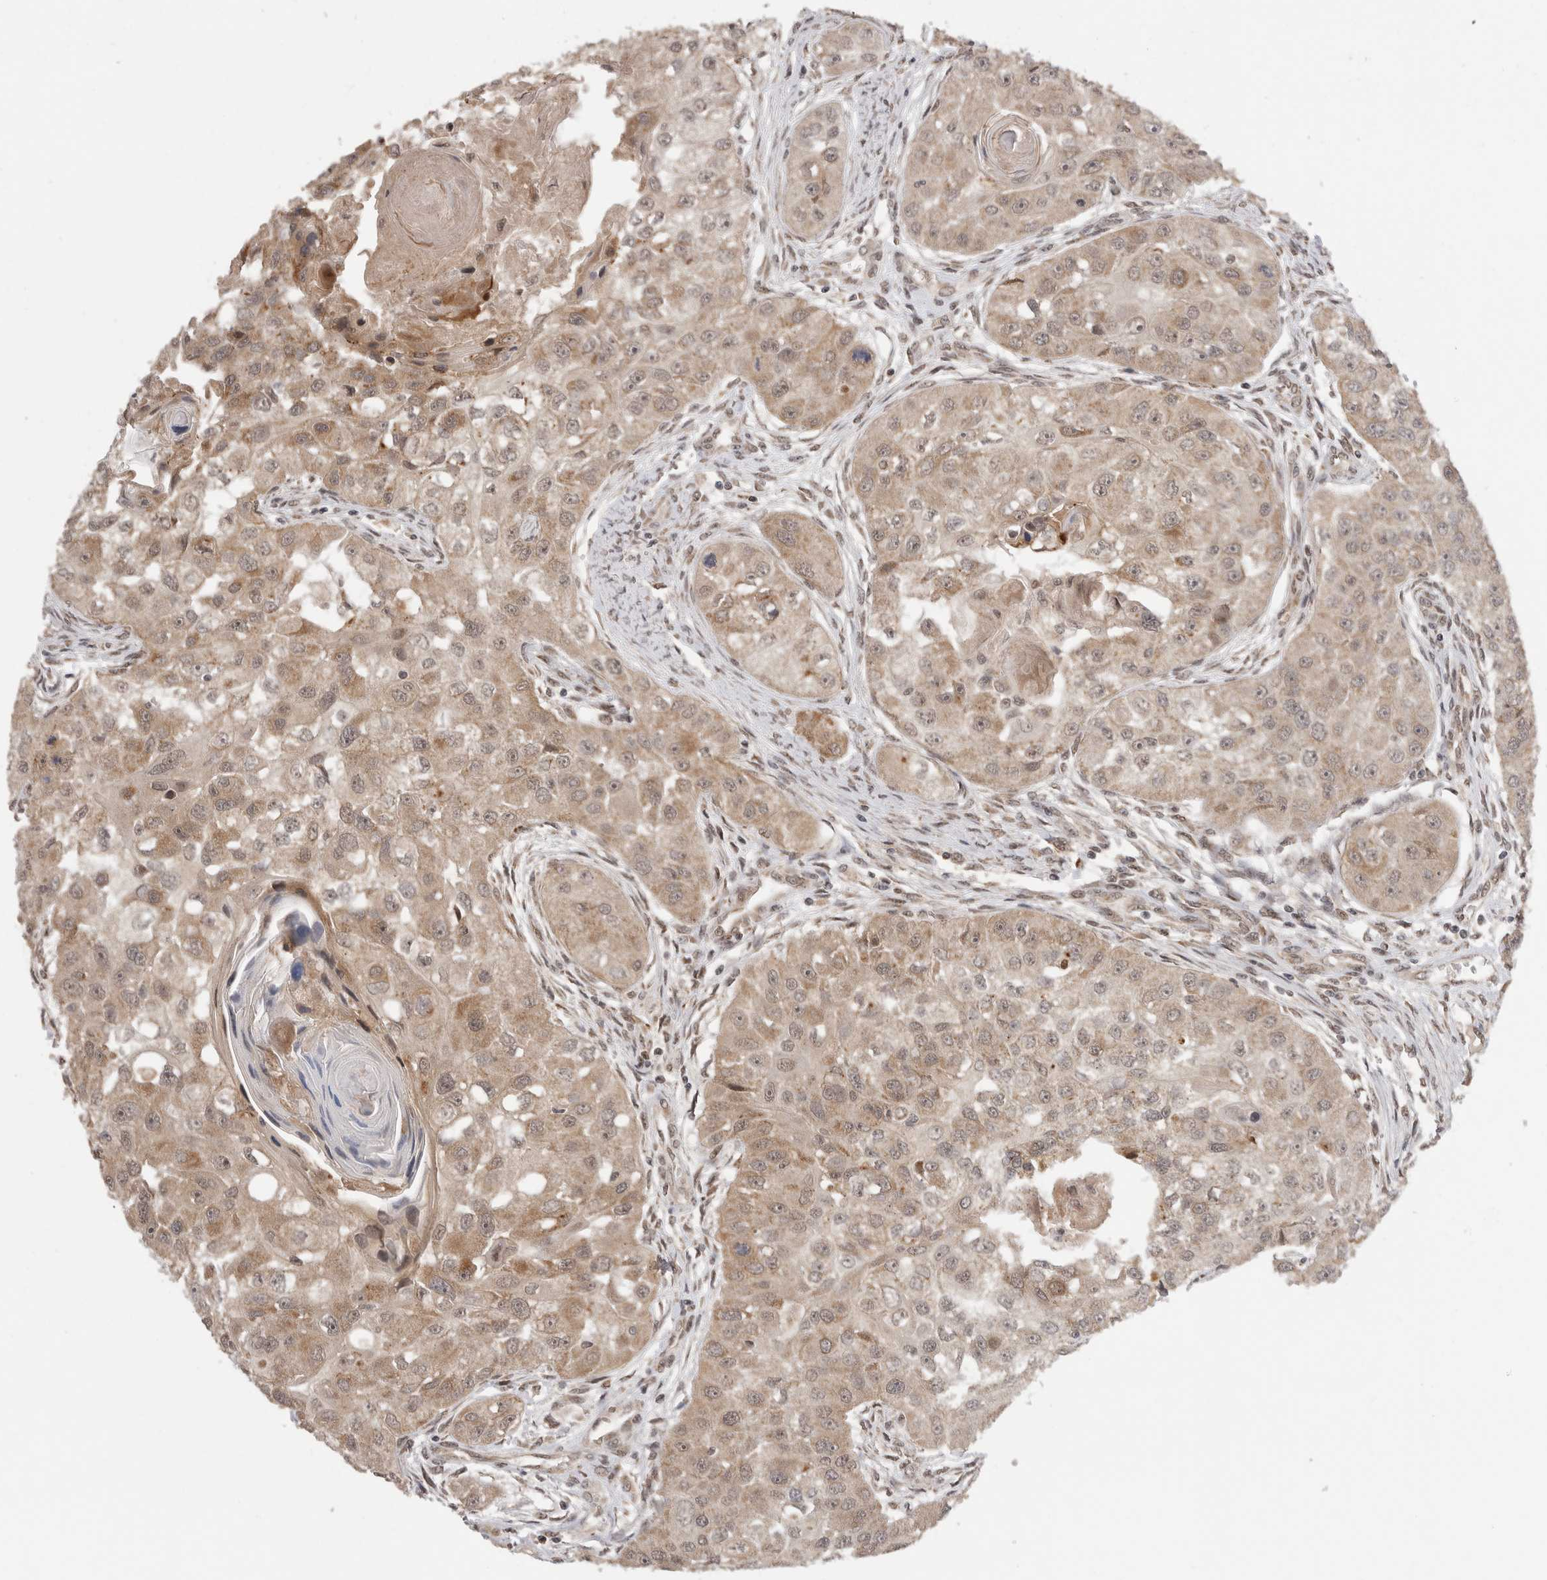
{"staining": {"intensity": "weak", "quantity": ">75%", "location": "cytoplasmic/membranous"}, "tissue": "head and neck cancer", "cell_type": "Tumor cells", "image_type": "cancer", "snomed": [{"axis": "morphology", "description": "Normal tissue, NOS"}, {"axis": "morphology", "description": "Squamous cell carcinoma, NOS"}, {"axis": "topography", "description": "Skeletal muscle"}, {"axis": "topography", "description": "Head-Neck"}], "caption": "Protein analysis of squamous cell carcinoma (head and neck) tissue exhibits weak cytoplasmic/membranous expression in approximately >75% of tumor cells.", "gene": "TMEM65", "patient": {"sex": "male", "age": 51}}